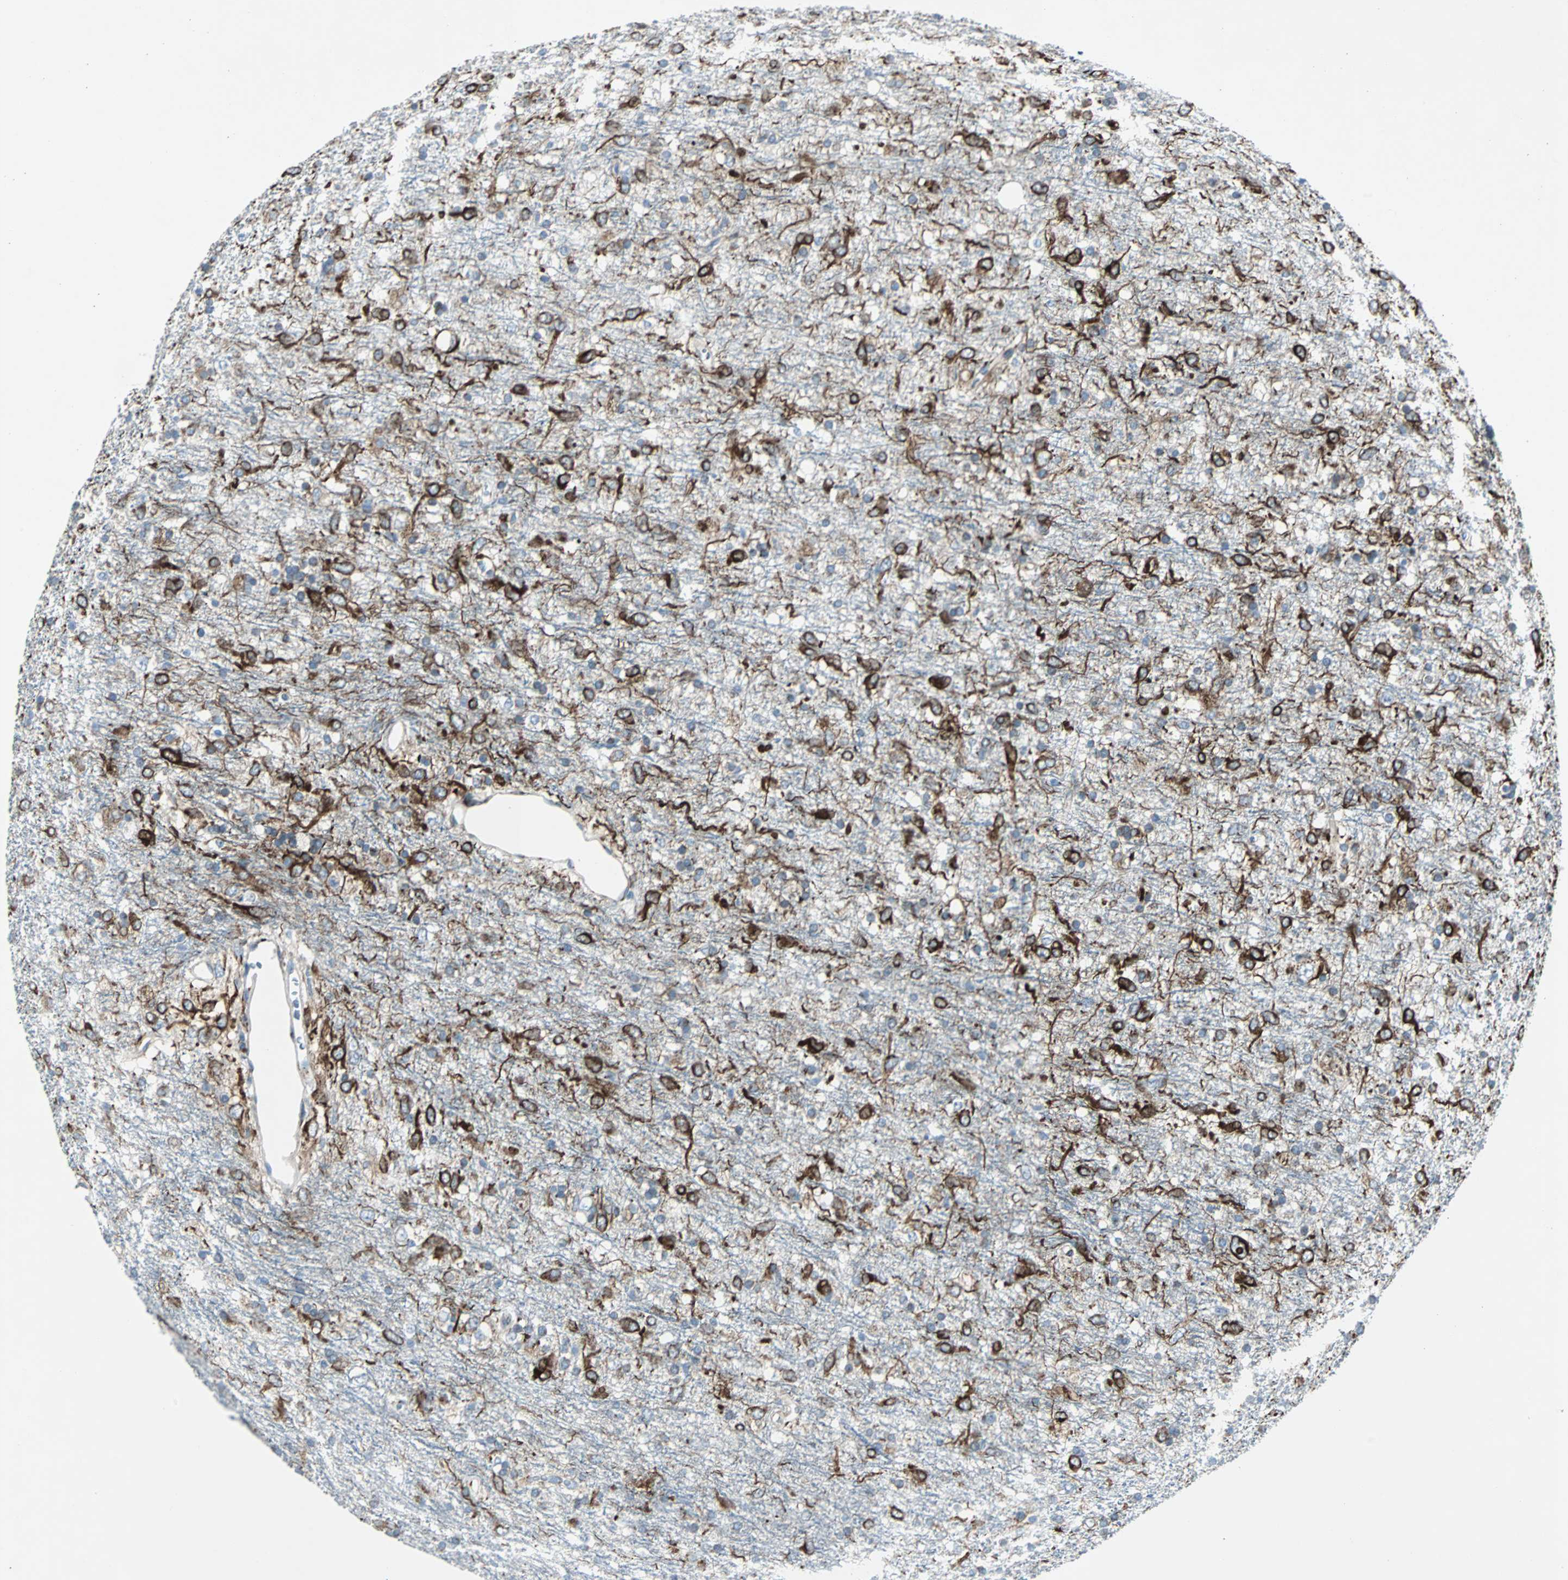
{"staining": {"intensity": "strong", "quantity": "25%-75%", "location": "cytoplasmic/membranous"}, "tissue": "glioma", "cell_type": "Tumor cells", "image_type": "cancer", "snomed": [{"axis": "morphology", "description": "Glioma, malignant, Low grade"}, {"axis": "topography", "description": "Brain"}], "caption": "Approximately 25%-75% of tumor cells in human low-grade glioma (malignant) reveal strong cytoplasmic/membranous protein positivity as visualized by brown immunohistochemical staining.", "gene": "BBC3", "patient": {"sex": "male", "age": 77}}